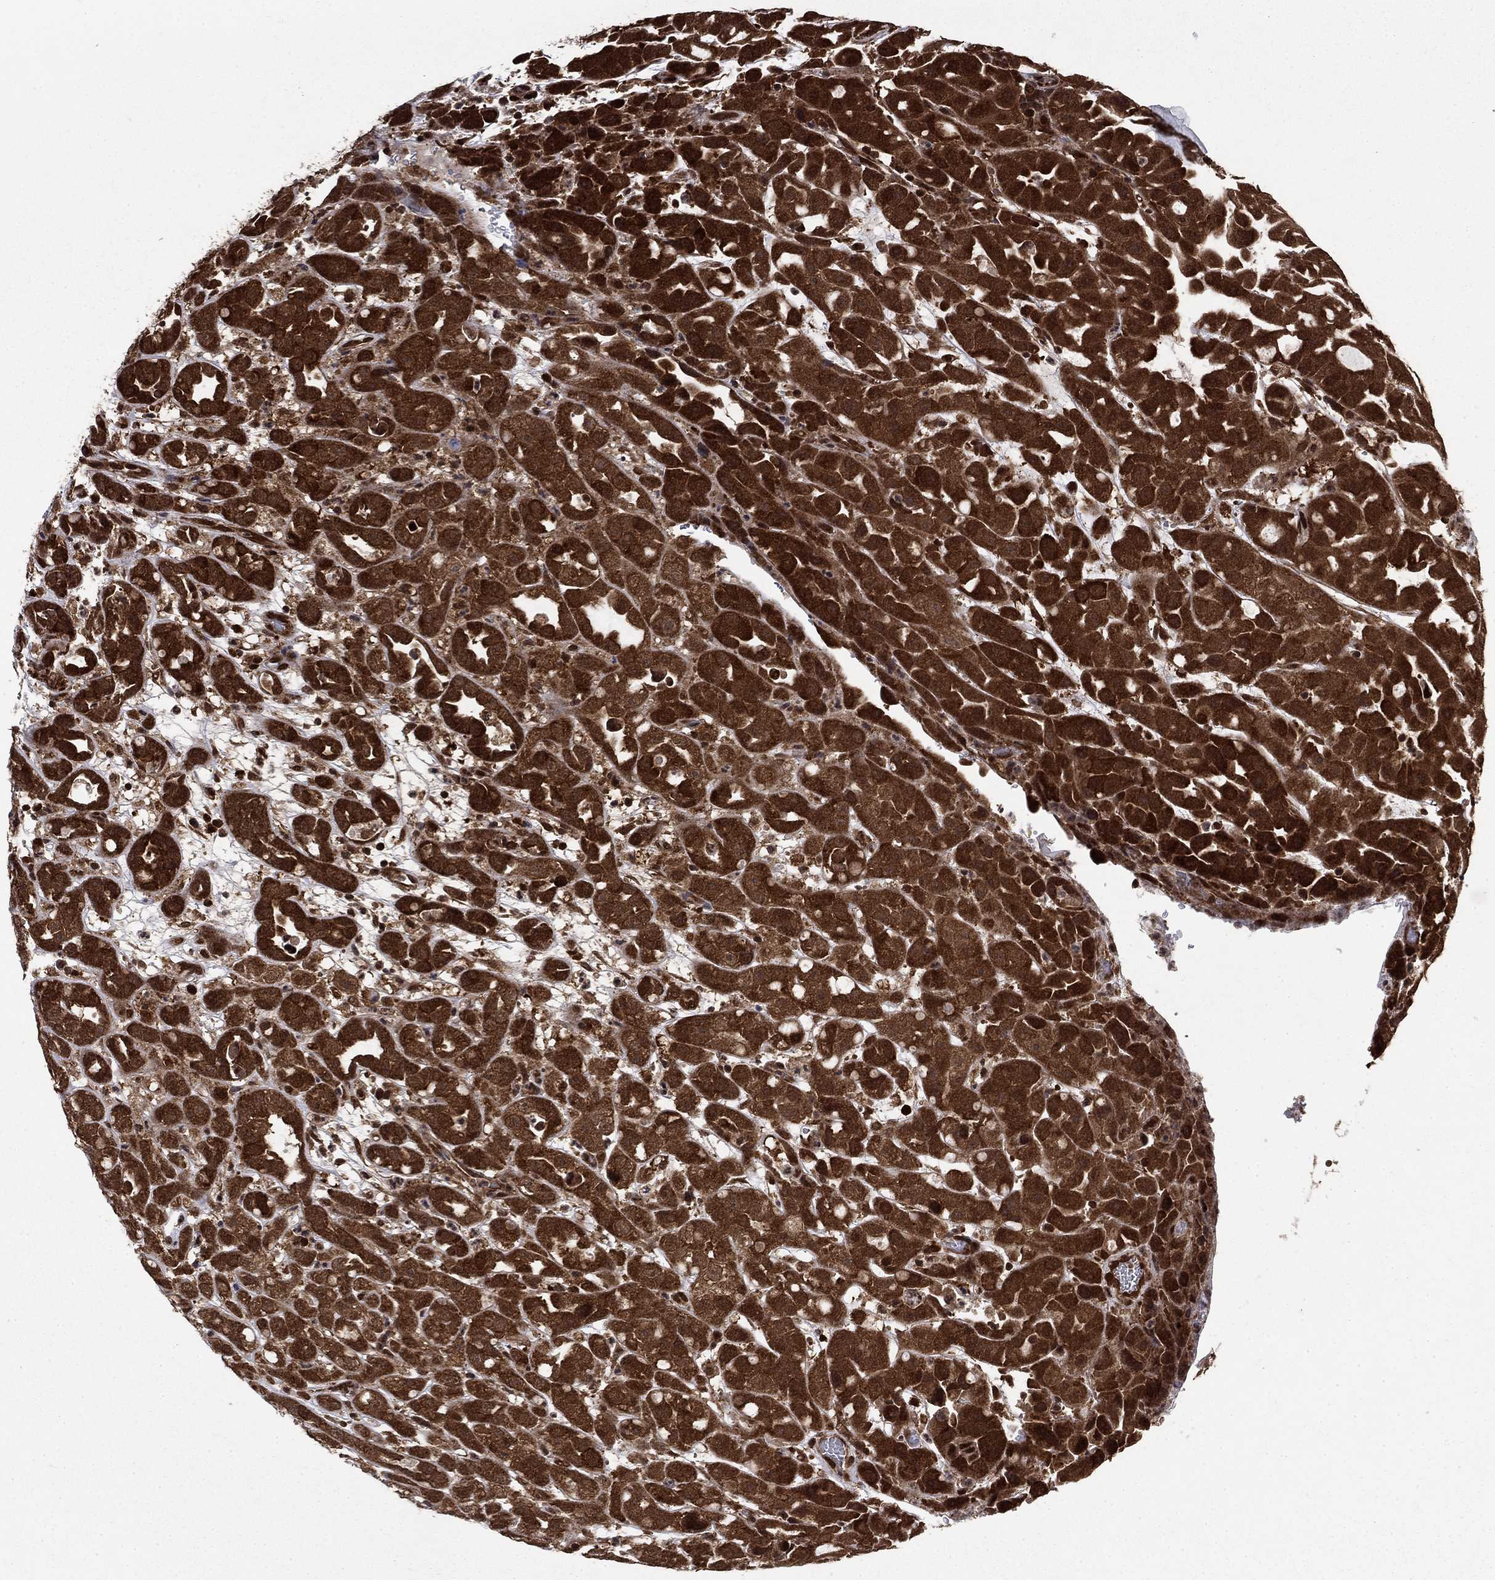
{"staining": {"intensity": "strong", "quantity": ">75%", "location": "cytoplasmic/membranous"}, "tissue": "urothelial cancer", "cell_type": "Tumor cells", "image_type": "cancer", "snomed": [{"axis": "morphology", "description": "Urothelial carcinoma, High grade"}, {"axis": "topography", "description": "Urinary bladder"}], "caption": "Immunohistochemical staining of human urothelial carcinoma (high-grade) displays high levels of strong cytoplasmic/membranous staining in approximately >75% of tumor cells. (IHC, brightfield microscopy, high magnification).", "gene": "DNAJA1", "patient": {"sex": "female", "age": 41}}